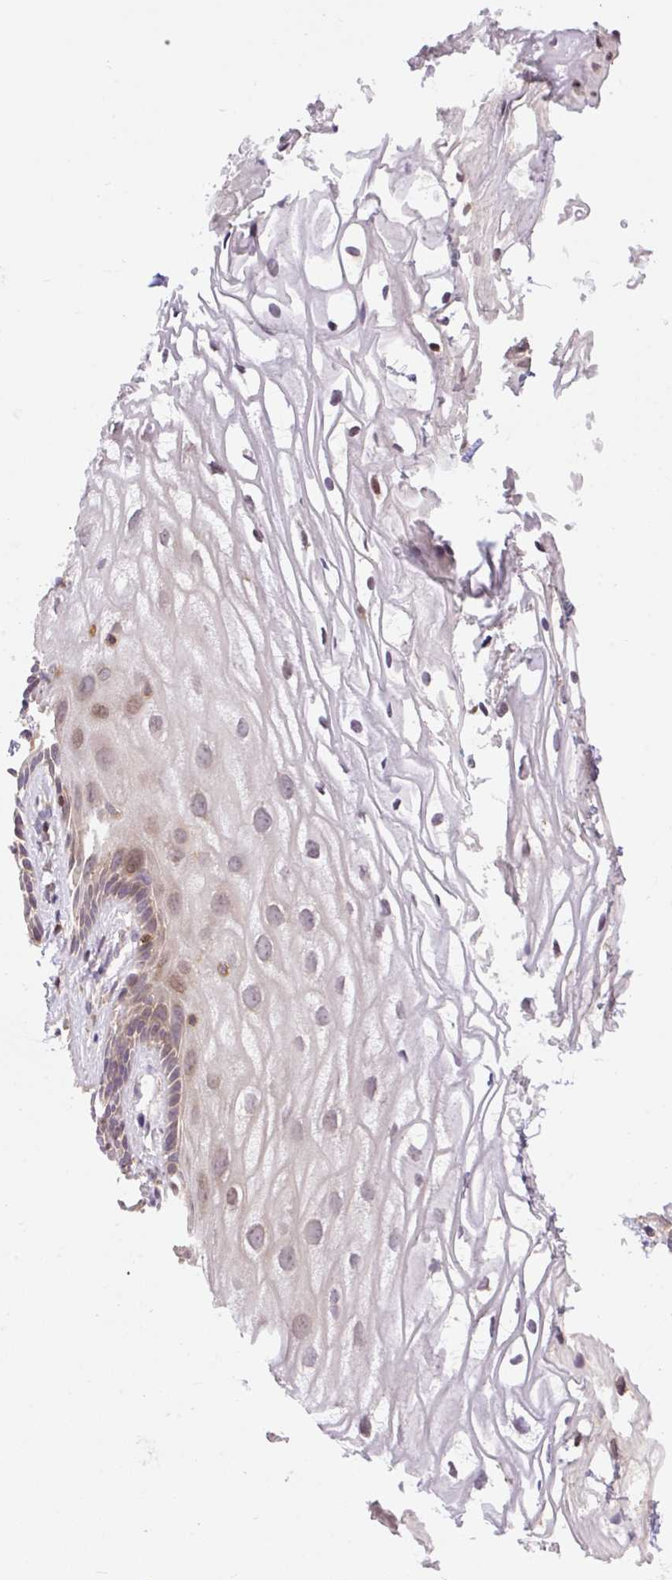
{"staining": {"intensity": "weak", "quantity": "25%-75%", "location": "cytoplasmic/membranous,nuclear"}, "tissue": "vagina", "cell_type": "Squamous epithelial cells", "image_type": "normal", "snomed": [{"axis": "morphology", "description": "Normal tissue, NOS"}, {"axis": "morphology", "description": "Adenocarcinoma, NOS"}, {"axis": "topography", "description": "Rectum"}, {"axis": "topography", "description": "Vagina"}, {"axis": "topography", "description": "Peripheral nerve tissue"}], "caption": "The image shows immunohistochemical staining of benign vagina. There is weak cytoplasmic/membranous,nuclear positivity is appreciated in approximately 25%-75% of squamous epithelial cells.", "gene": "CARD11", "patient": {"sex": "female", "age": 71}}